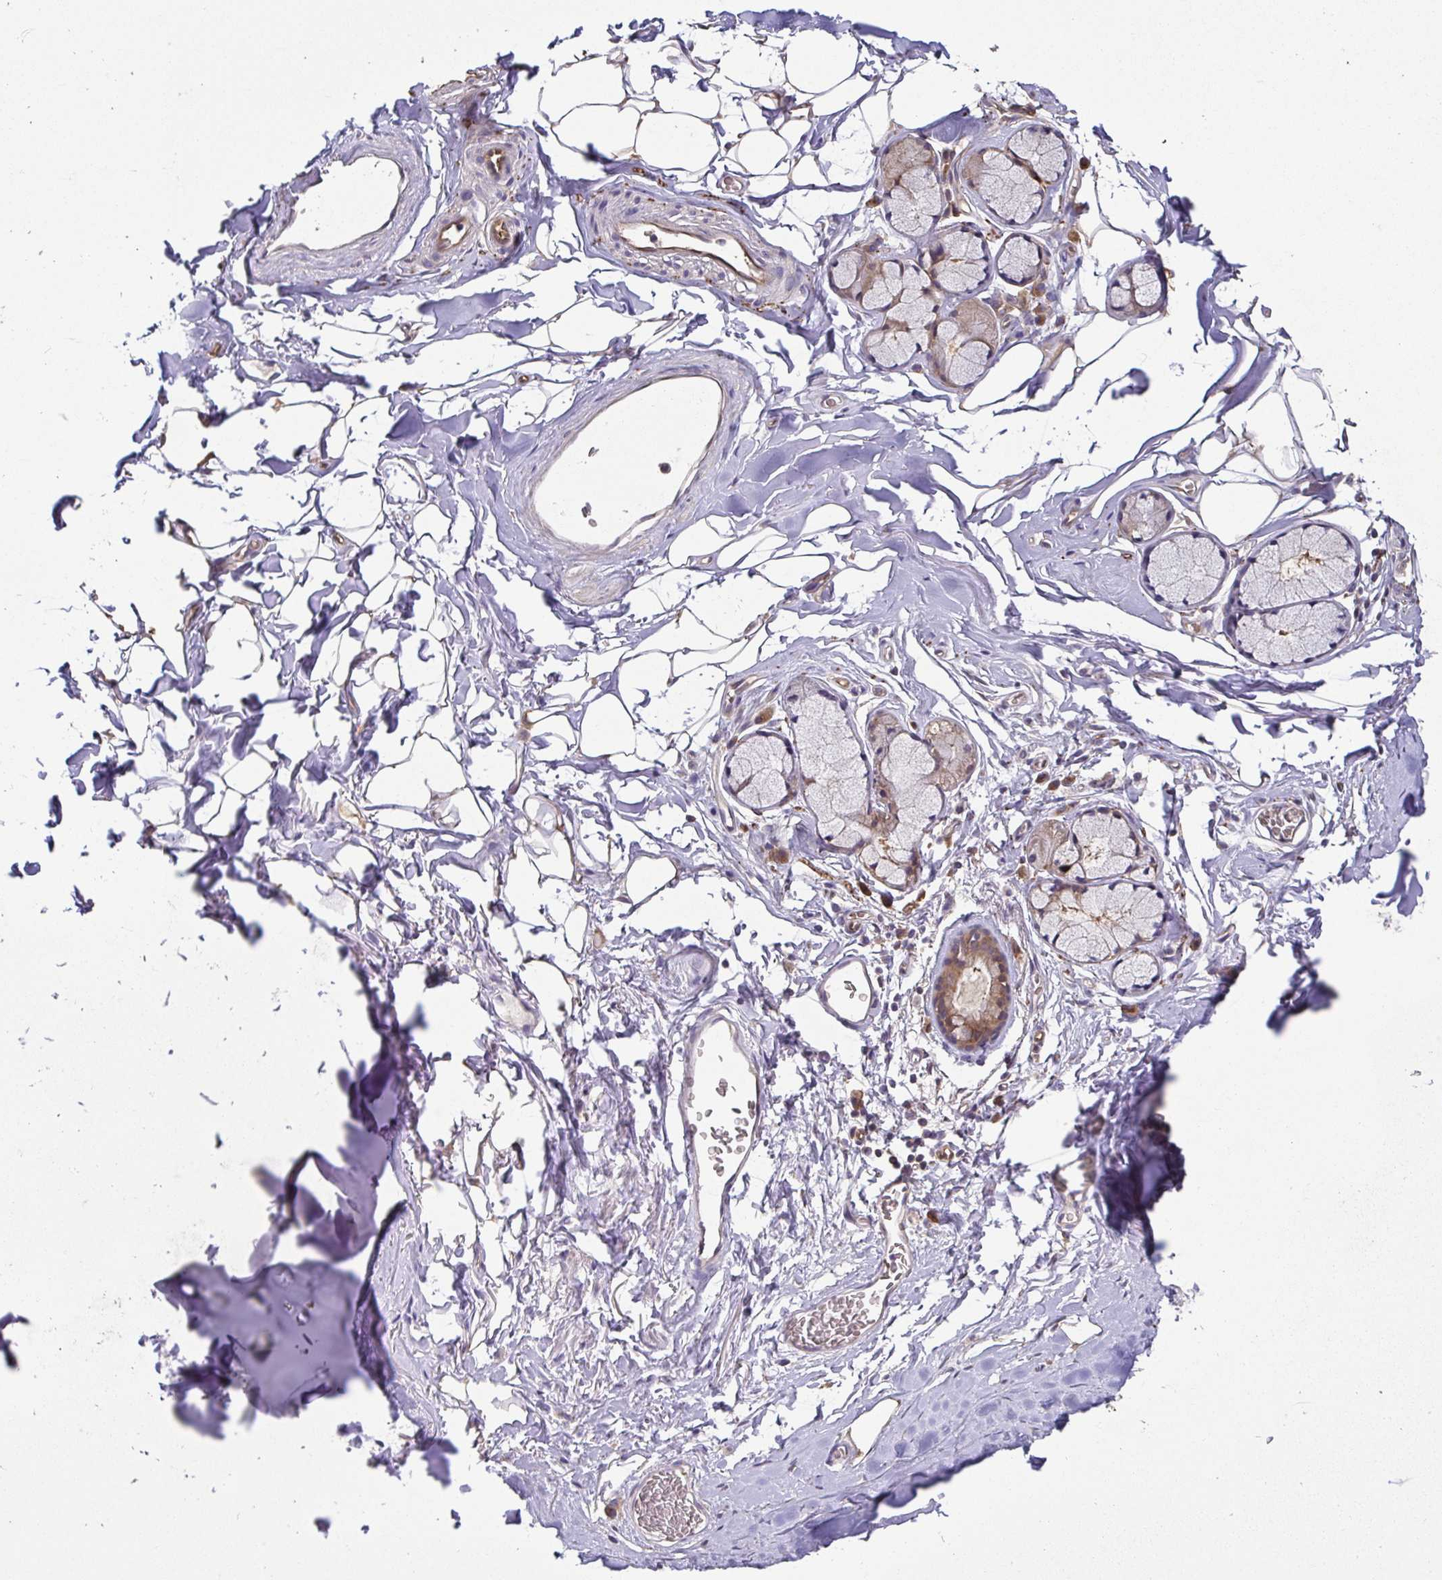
{"staining": {"intensity": "negative", "quantity": "none", "location": "none"}, "tissue": "adipose tissue", "cell_type": "Adipocytes", "image_type": "normal", "snomed": [{"axis": "morphology", "description": "Normal tissue, NOS"}, {"axis": "topography", "description": "Cartilage tissue"}, {"axis": "topography", "description": "Bronchus"}, {"axis": "topography", "description": "Peripheral nerve tissue"}], "caption": "Adipose tissue stained for a protein using immunohistochemistry (IHC) reveals no expression adipocytes.", "gene": "EIF3D", "patient": {"sex": "male", "age": 67}}